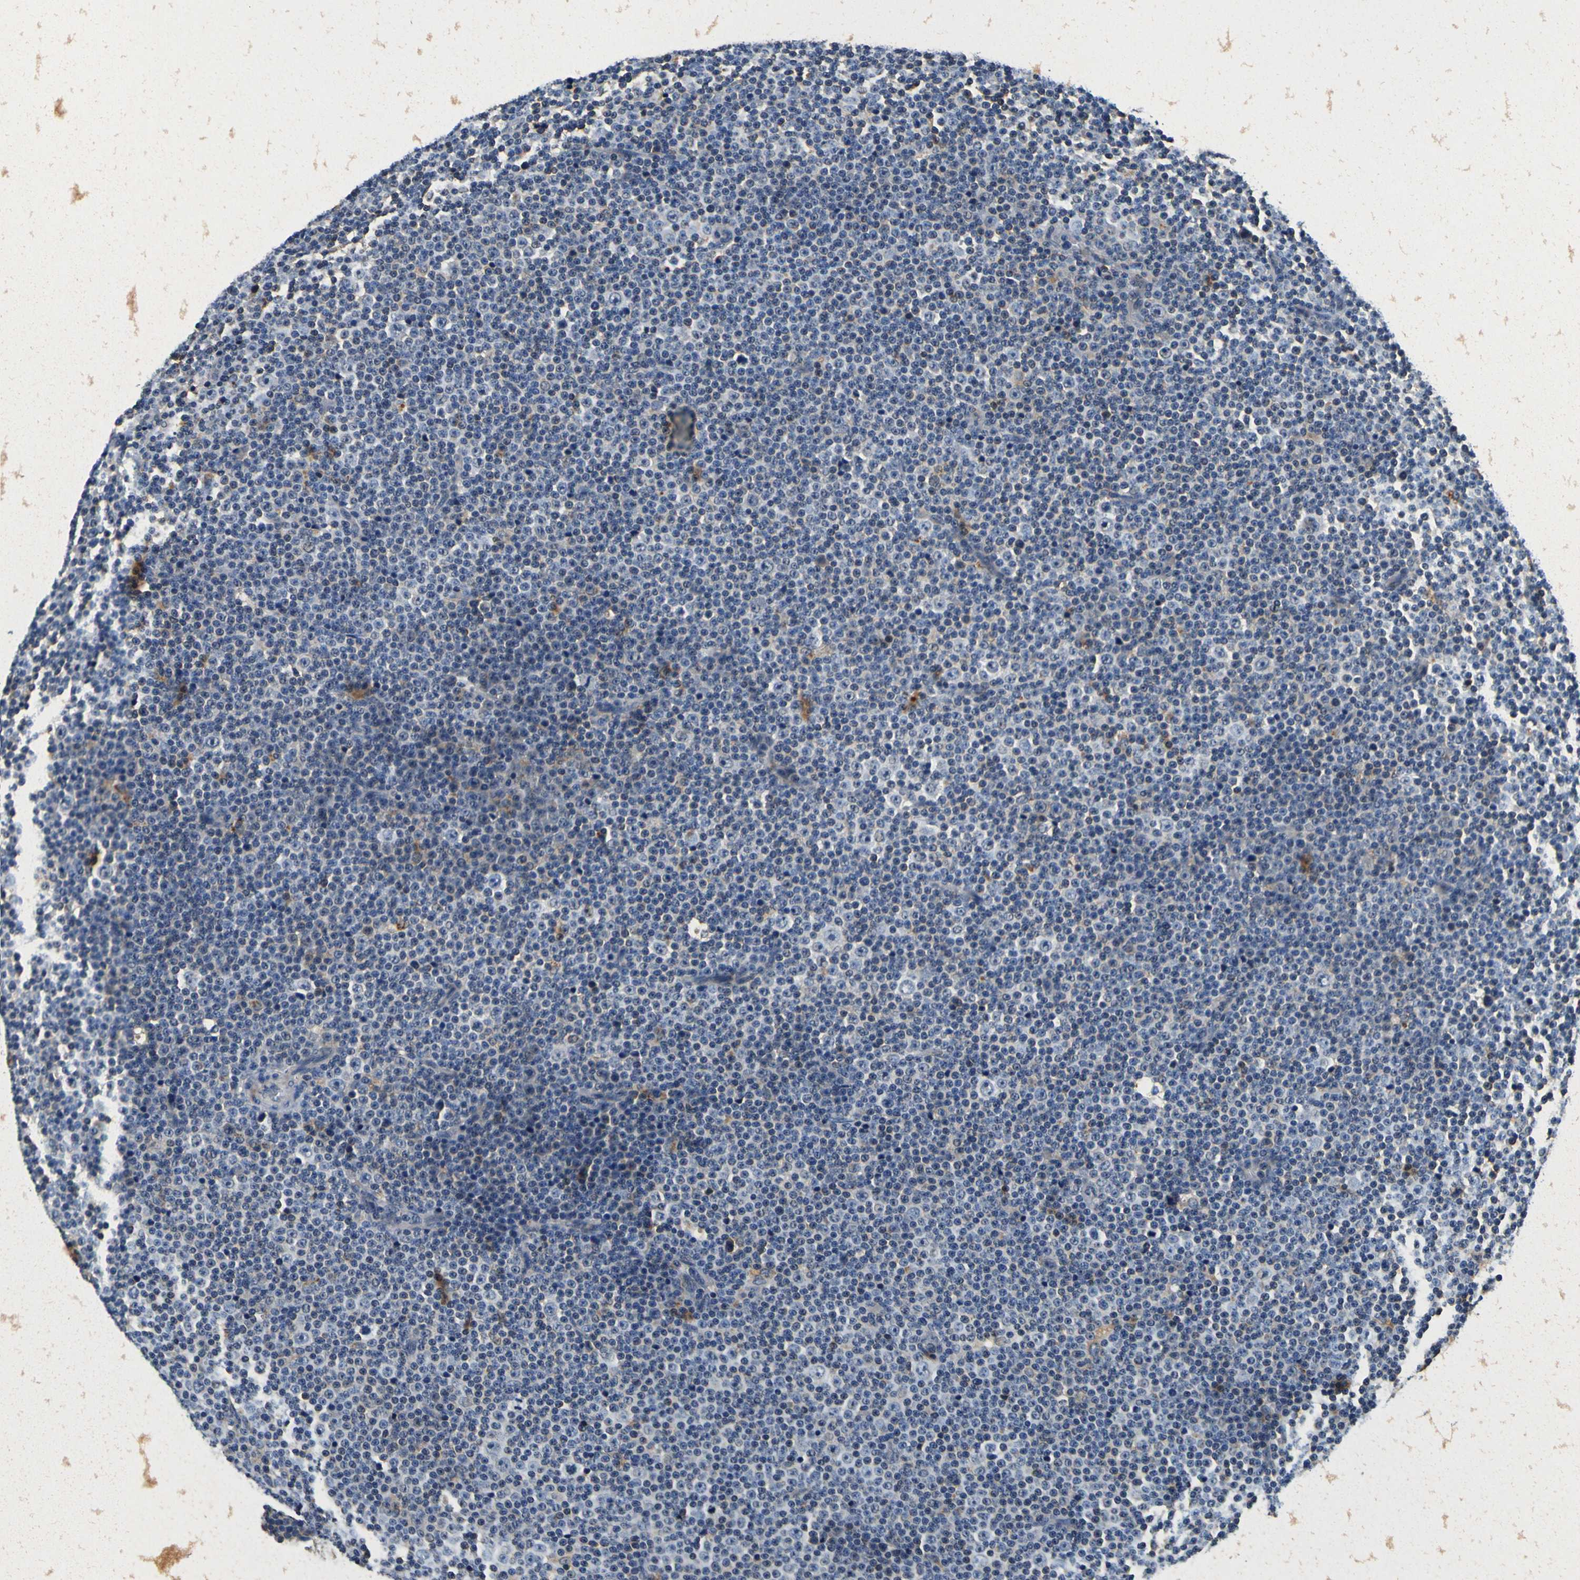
{"staining": {"intensity": "negative", "quantity": "none", "location": "none"}, "tissue": "lymphoma", "cell_type": "Tumor cells", "image_type": "cancer", "snomed": [{"axis": "morphology", "description": "Malignant lymphoma, non-Hodgkin's type, Low grade"}, {"axis": "topography", "description": "Lymph node"}], "caption": "This is an immunohistochemistry micrograph of human low-grade malignant lymphoma, non-Hodgkin's type. There is no positivity in tumor cells.", "gene": "TNIK", "patient": {"sex": "female", "age": 67}}